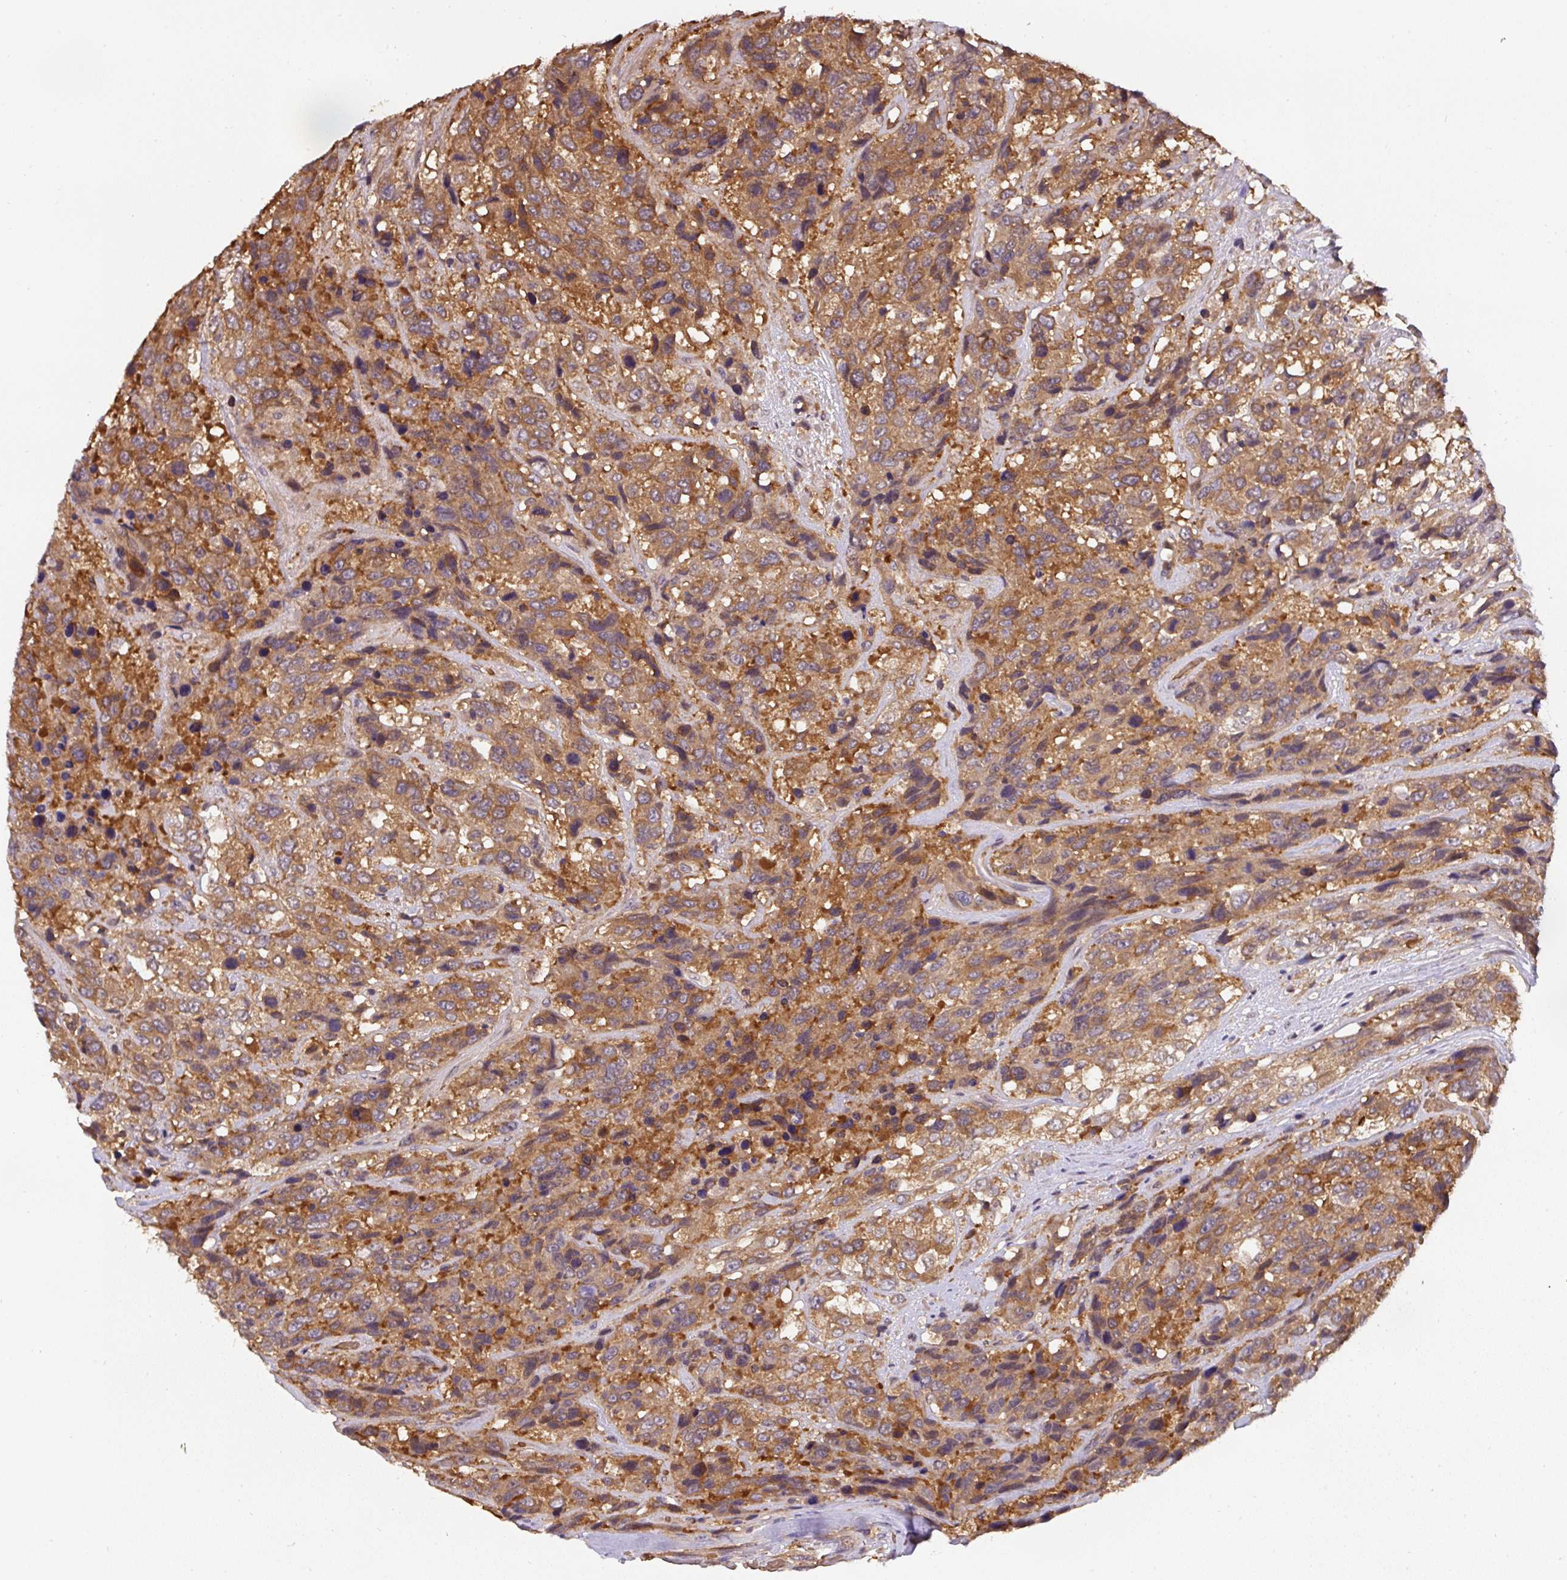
{"staining": {"intensity": "moderate", "quantity": ">75%", "location": "cytoplasmic/membranous"}, "tissue": "urothelial cancer", "cell_type": "Tumor cells", "image_type": "cancer", "snomed": [{"axis": "morphology", "description": "Urothelial carcinoma, High grade"}, {"axis": "topography", "description": "Urinary bladder"}], "caption": "Moderate cytoplasmic/membranous staining is identified in about >75% of tumor cells in urothelial cancer.", "gene": "ST13", "patient": {"sex": "female", "age": 70}}